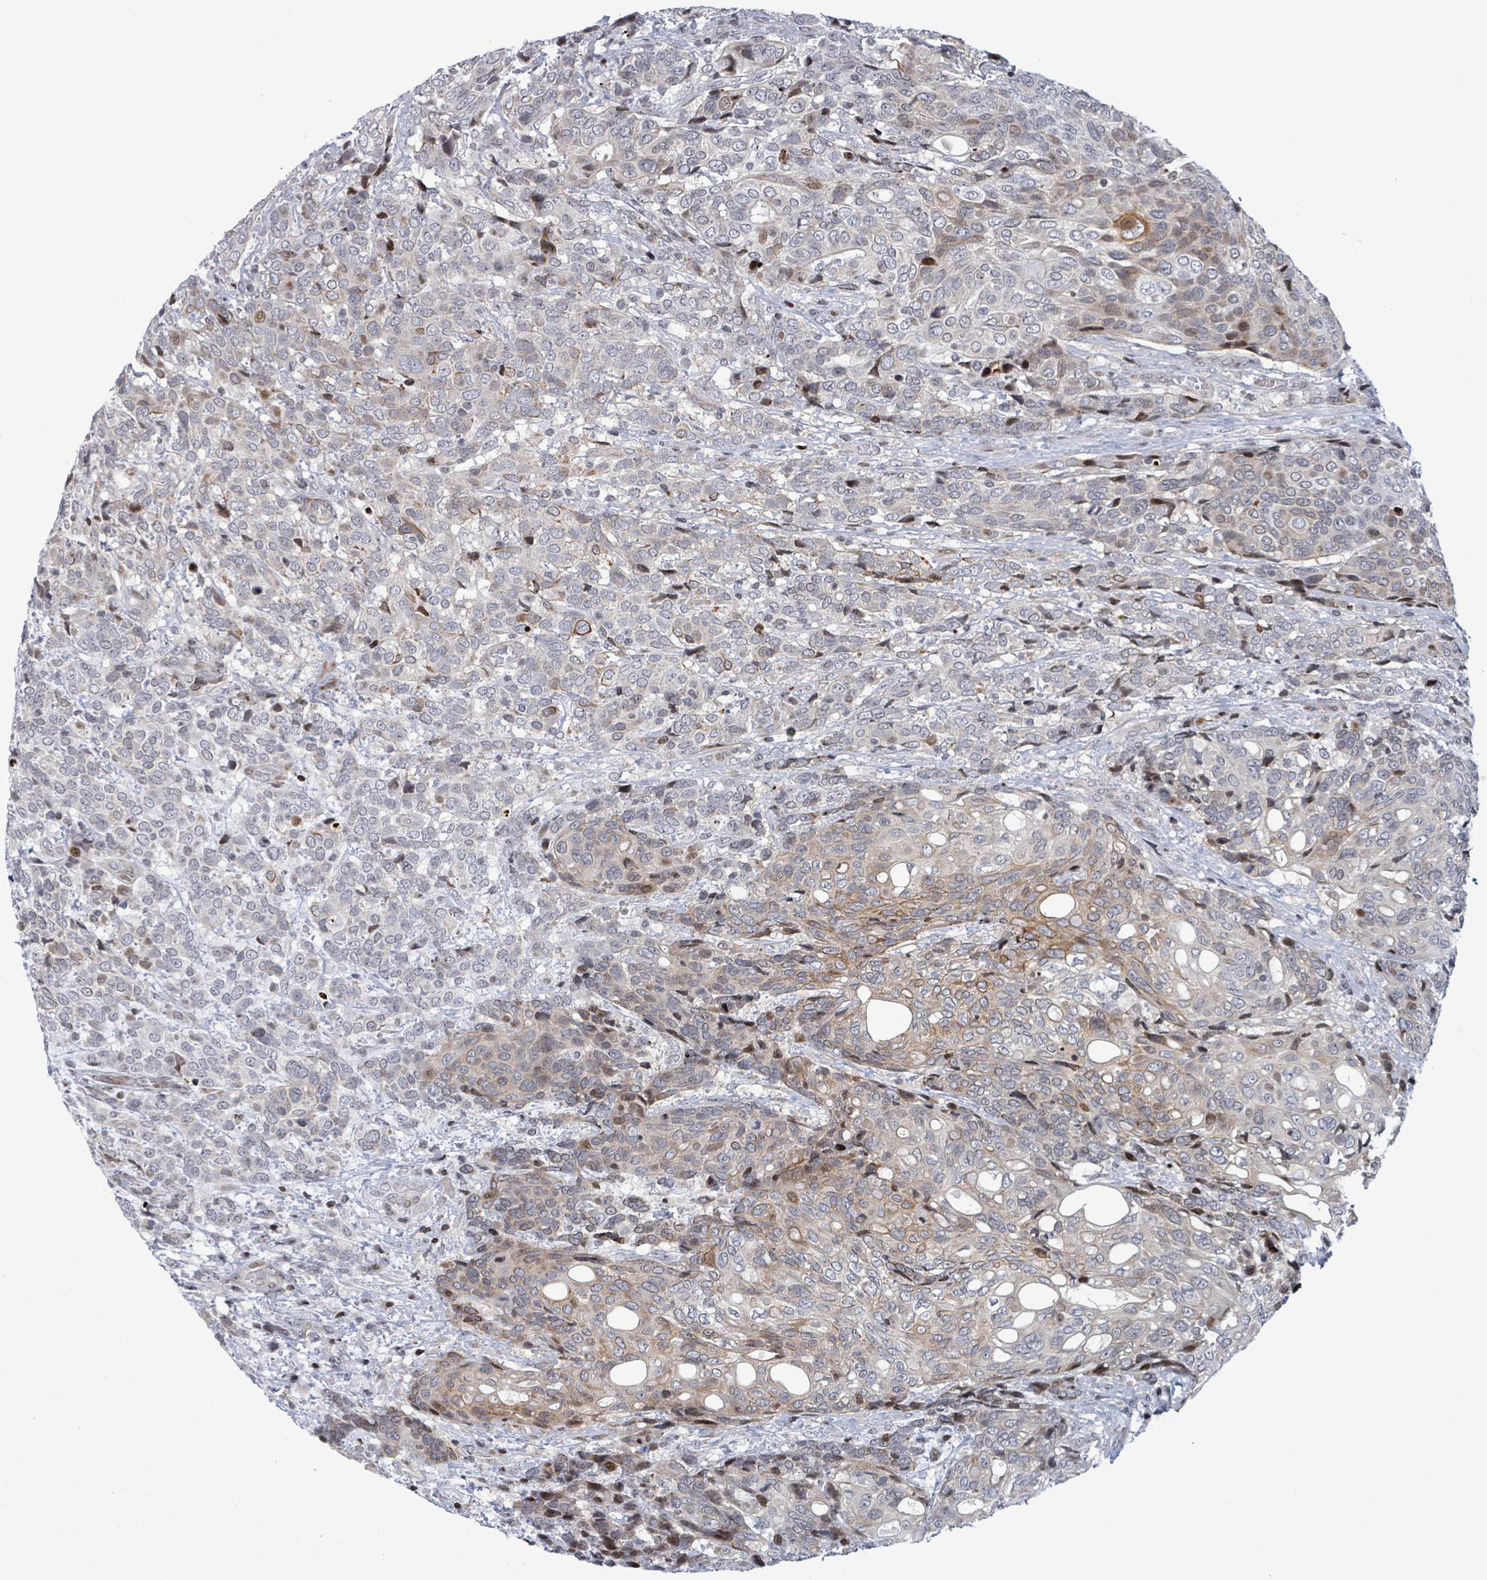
{"staining": {"intensity": "moderate", "quantity": "25%-75%", "location": "cytoplasmic/membranous"}, "tissue": "urothelial cancer", "cell_type": "Tumor cells", "image_type": "cancer", "snomed": [{"axis": "morphology", "description": "Urothelial carcinoma, High grade"}, {"axis": "topography", "description": "Urinary bladder"}], "caption": "This histopathology image shows urothelial carcinoma (high-grade) stained with immunohistochemistry to label a protein in brown. The cytoplasmic/membranous of tumor cells show moderate positivity for the protein. Nuclei are counter-stained blue.", "gene": "FNDC4", "patient": {"sex": "female", "age": 70}}